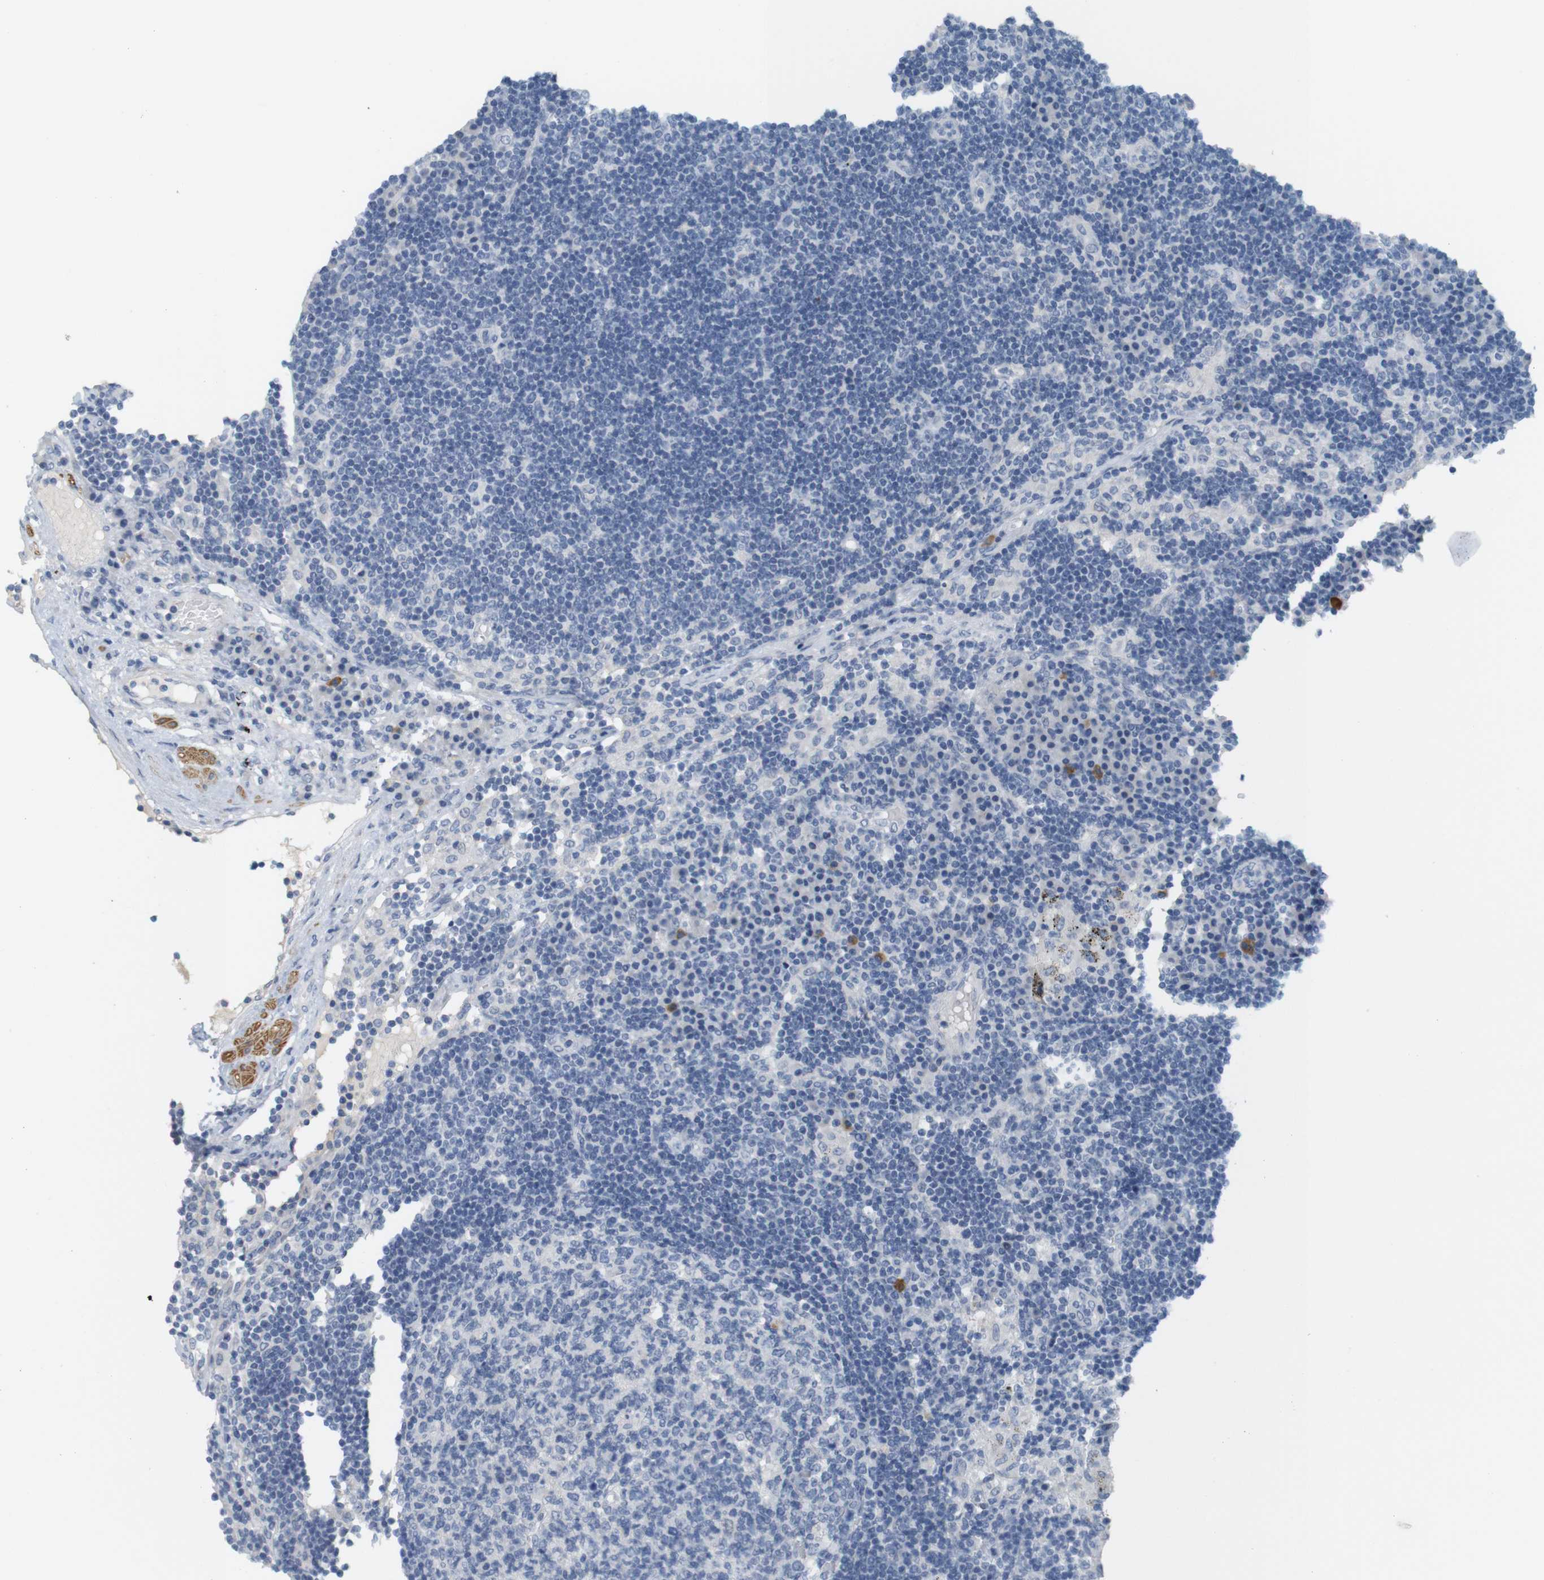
{"staining": {"intensity": "negative", "quantity": "none", "location": "none"}, "tissue": "lymph node", "cell_type": "Germinal center cells", "image_type": "normal", "snomed": [{"axis": "morphology", "description": "Normal tissue, NOS"}, {"axis": "morphology", "description": "Squamous cell carcinoma, metastatic, NOS"}, {"axis": "topography", "description": "Lymph node"}], "caption": "This is an immunohistochemistry photomicrograph of benign lymph node. There is no positivity in germinal center cells.", "gene": "HRH2", "patient": {"sex": "female", "age": 53}}